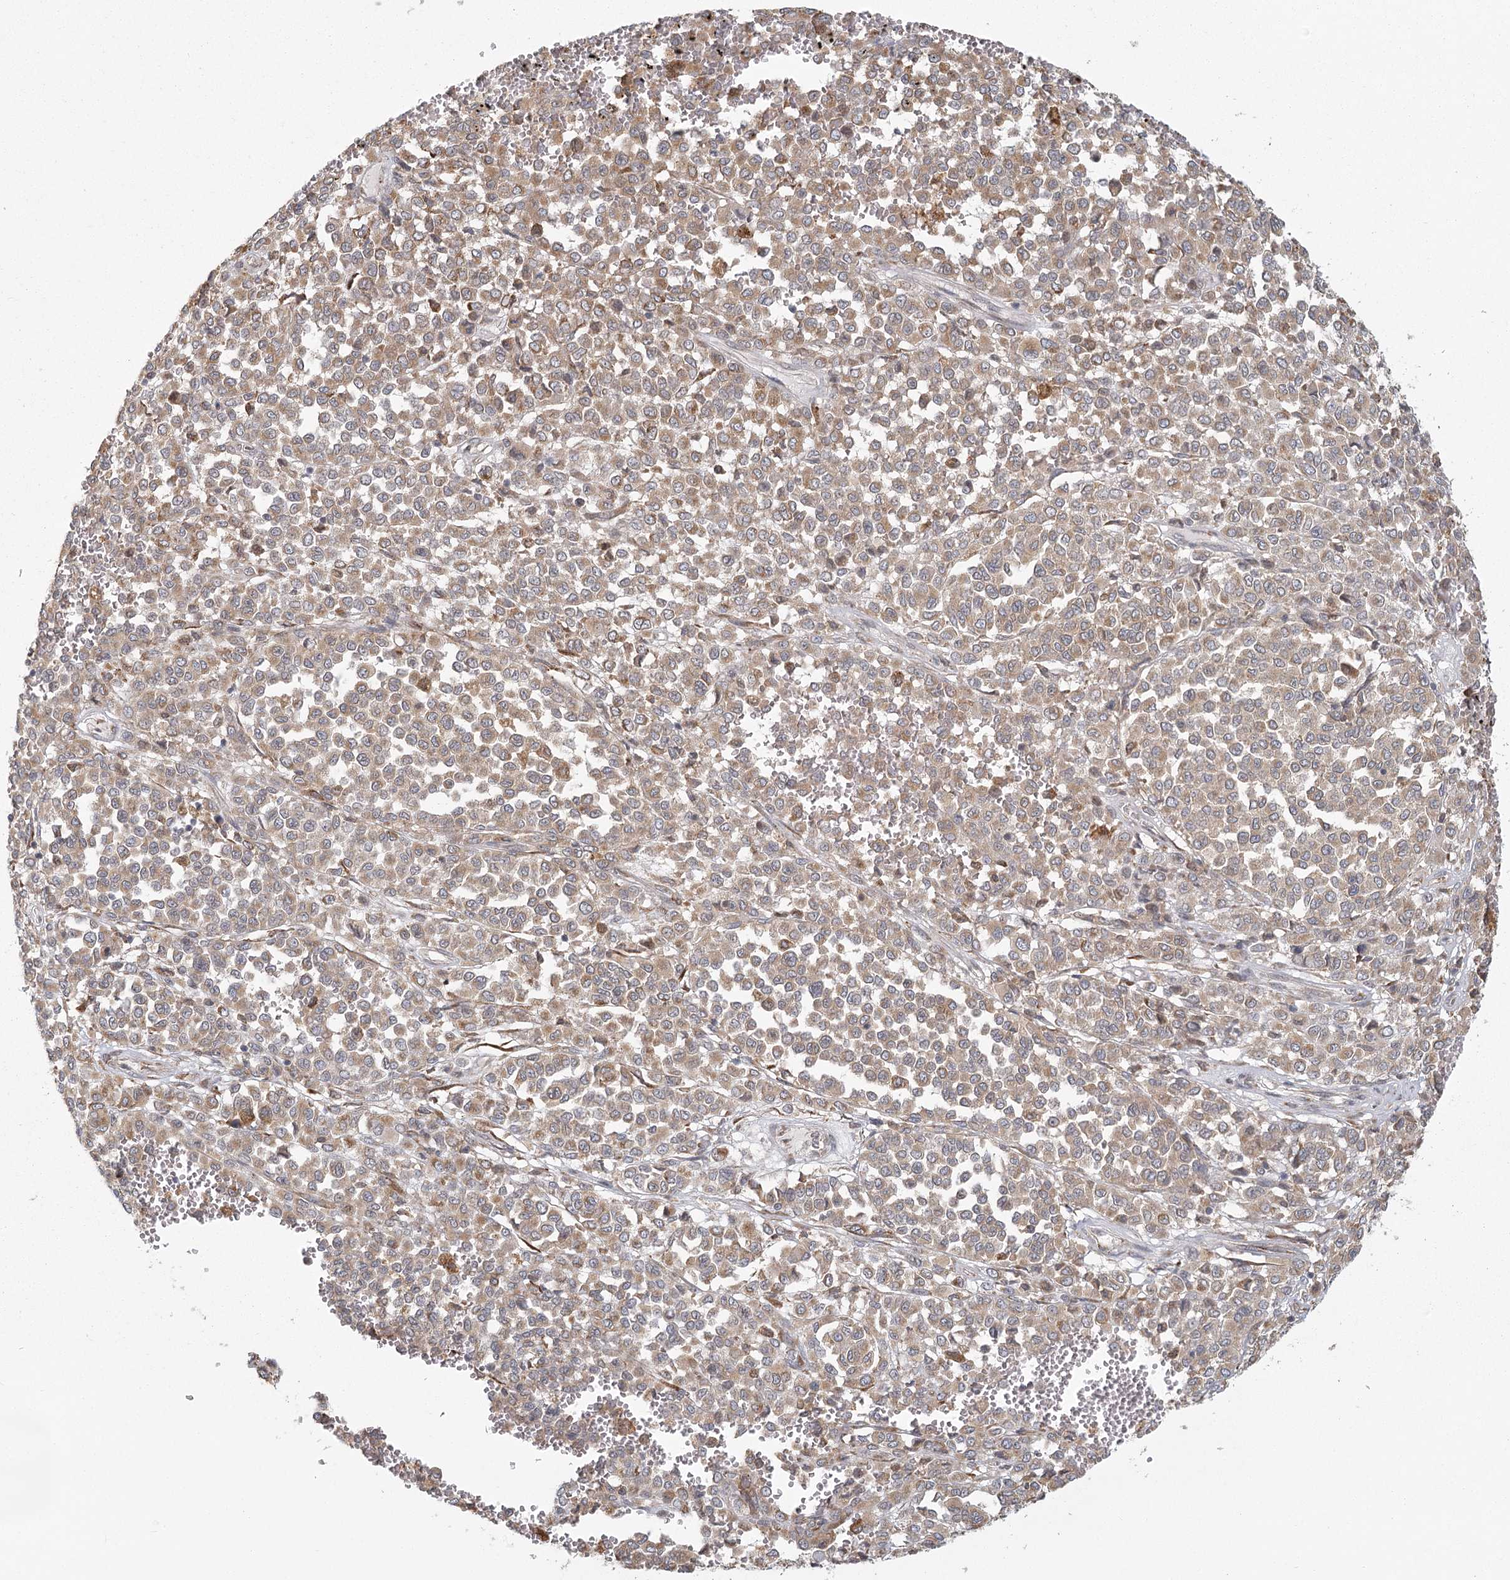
{"staining": {"intensity": "moderate", "quantity": ">75%", "location": "cytoplasmic/membranous"}, "tissue": "melanoma", "cell_type": "Tumor cells", "image_type": "cancer", "snomed": [{"axis": "morphology", "description": "Malignant melanoma, Metastatic site"}, {"axis": "topography", "description": "Pancreas"}], "caption": "Immunohistochemical staining of melanoma demonstrates moderate cytoplasmic/membranous protein positivity in approximately >75% of tumor cells.", "gene": "LACTB", "patient": {"sex": "female", "age": 30}}